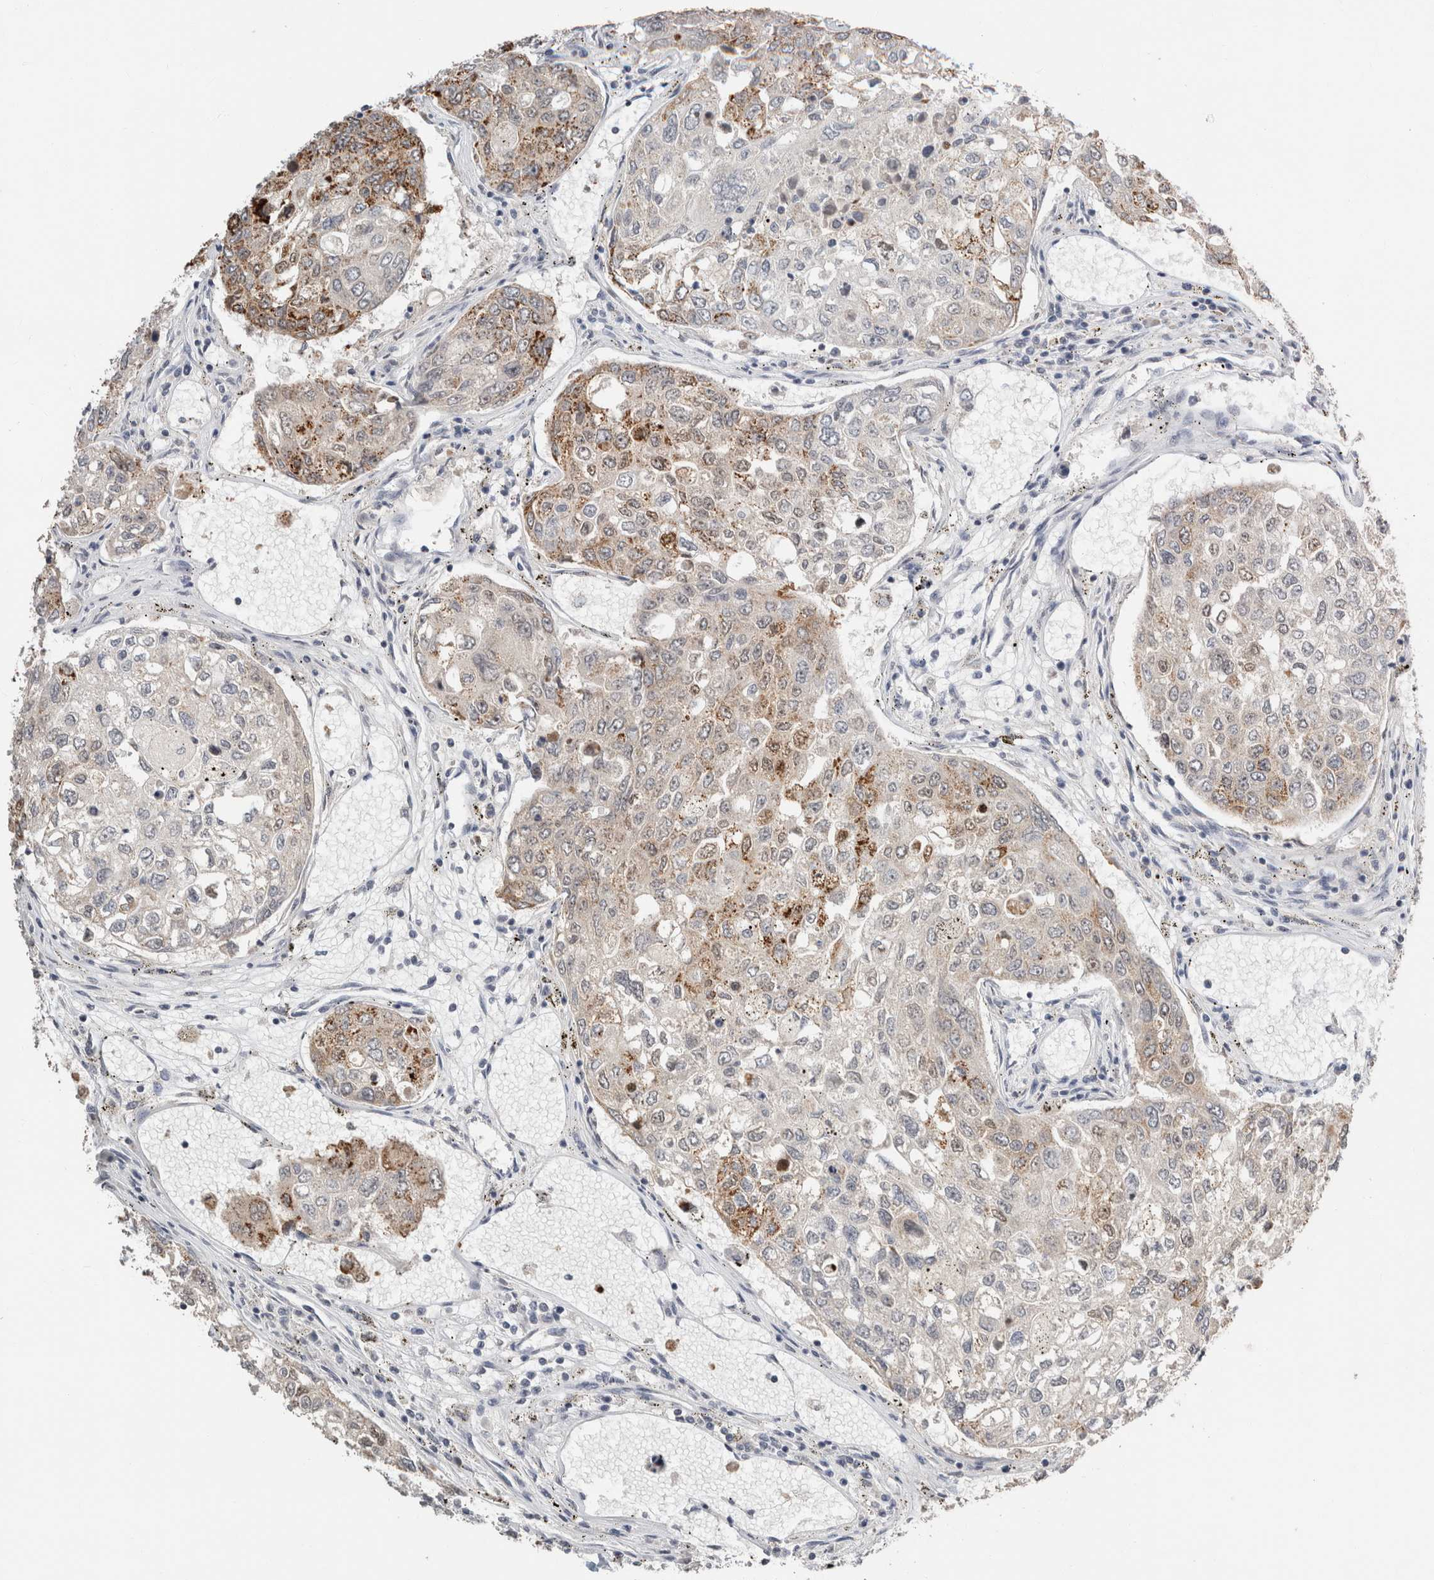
{"staining": {"intensity": "moderate", "quantity": "<25%", "location": "cytoplasmic/membranous"}, "tissue": "urothelial cancer", "cell_type": "Tumor cells", "image_type": "cancer", "snomed": [{"axis": "morphology", "description": "Urothelial carcinoma, High grade"}, {"axis": "topography", "description": "Lymph node"}, {"axis": "topography", "description": "Urinary bladder"}], "caption": "This is an image of IHC staining of urothelial carcinoma (high-grade), which shows moderate positivity in the cytoplasmic/membranous of tumor cells.", "gene": "CRAT", "patient": {"sex": "male", "age": 51}}